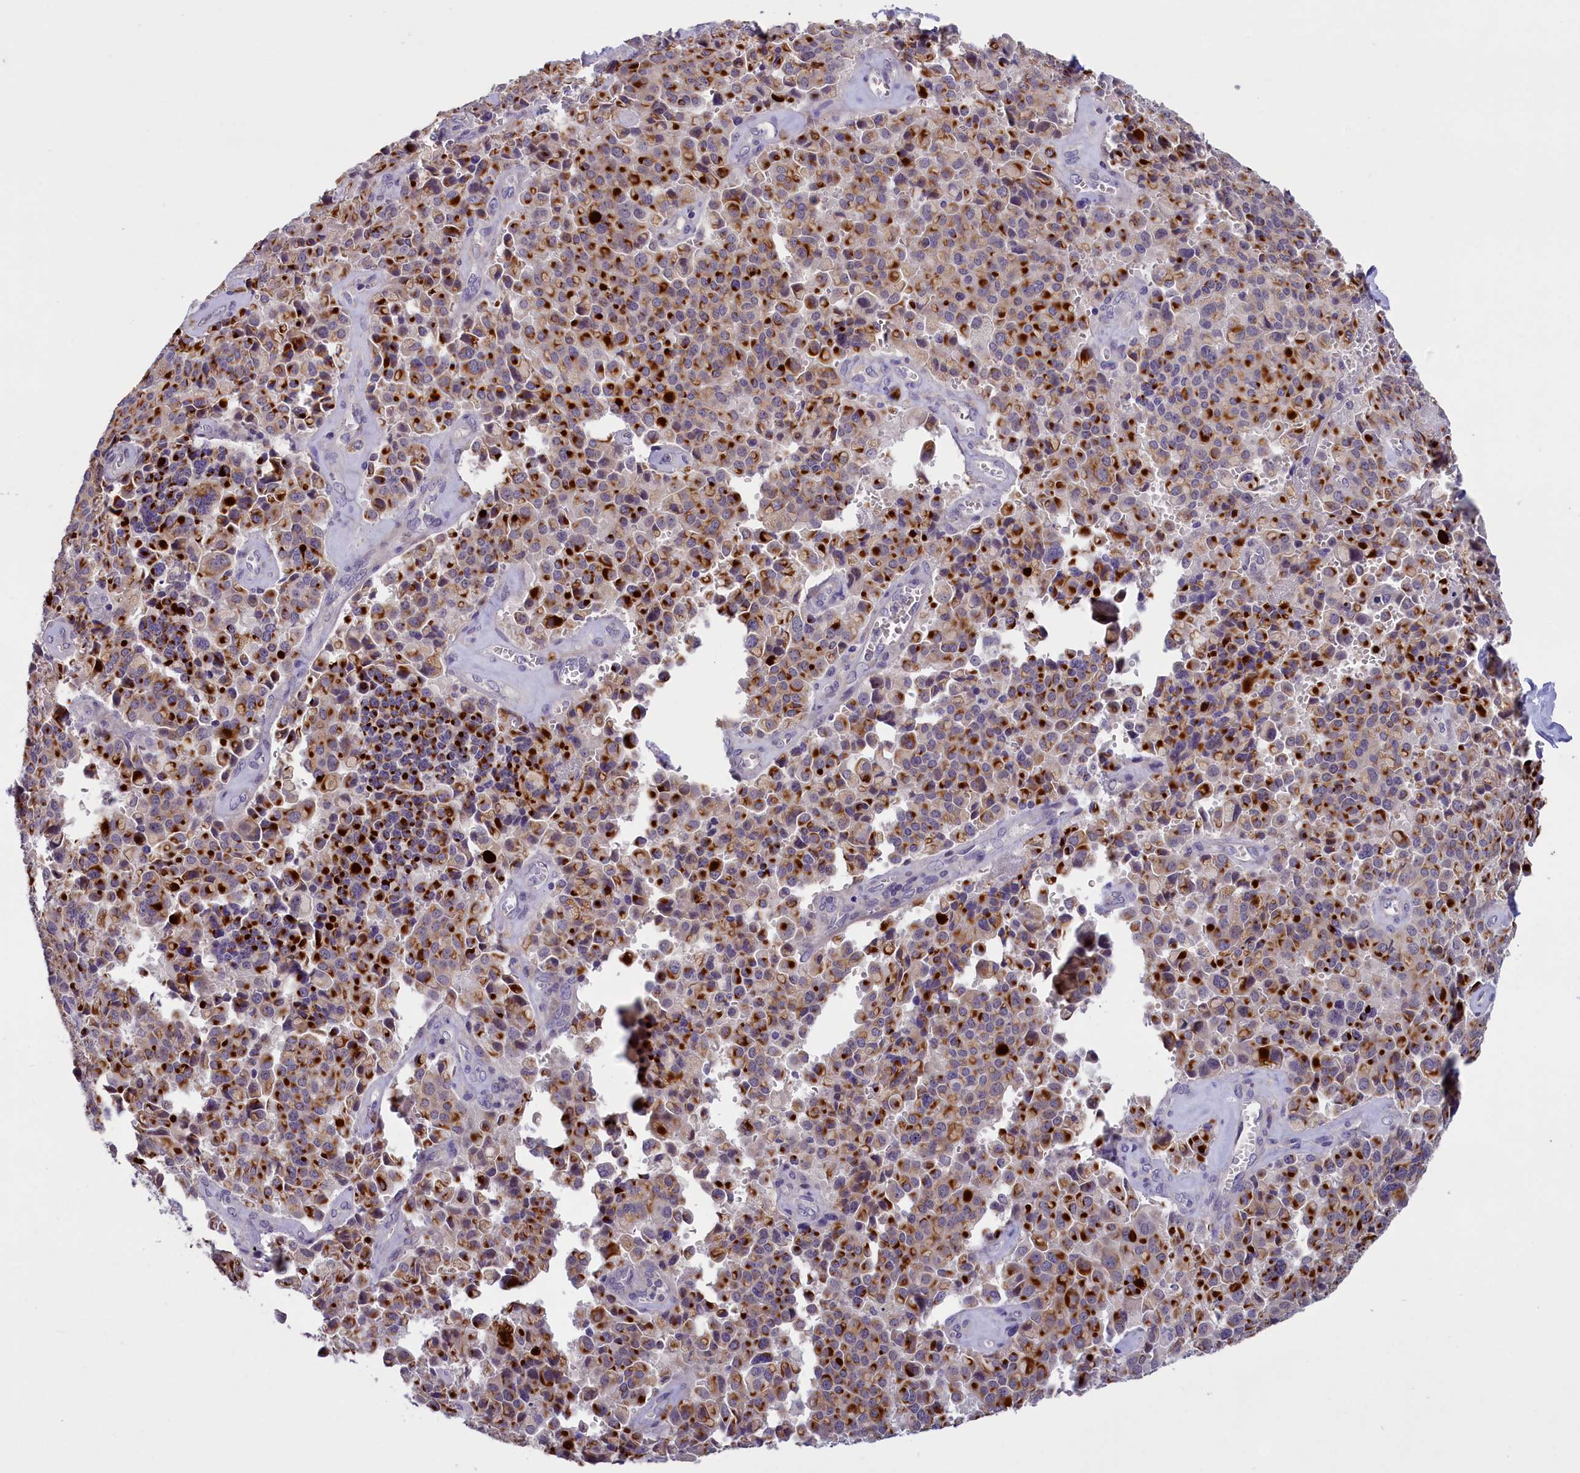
{"staining": {"intensity": "strong", "quantity": ">75%", "location": "cytoplasmic/membranous"}, "tissue": "pancreatic cancer", "cell_type": "Tumor cells", "image_type": "cancer", "snomed": [{"axis": "morphology", "description": "Adenocarcinoma, NOS"}, {"axis": "topography", "description": "Pancreas"}], "caption": "About >75% of tumor cells in human pancreatic adenocarcinoma reveal strong cytoplasmic/membranous protein expression as visualized by brown immunohistochemical staining.", "gene": "ENPP6", "patient": {"sex": "male", "age": 65}}